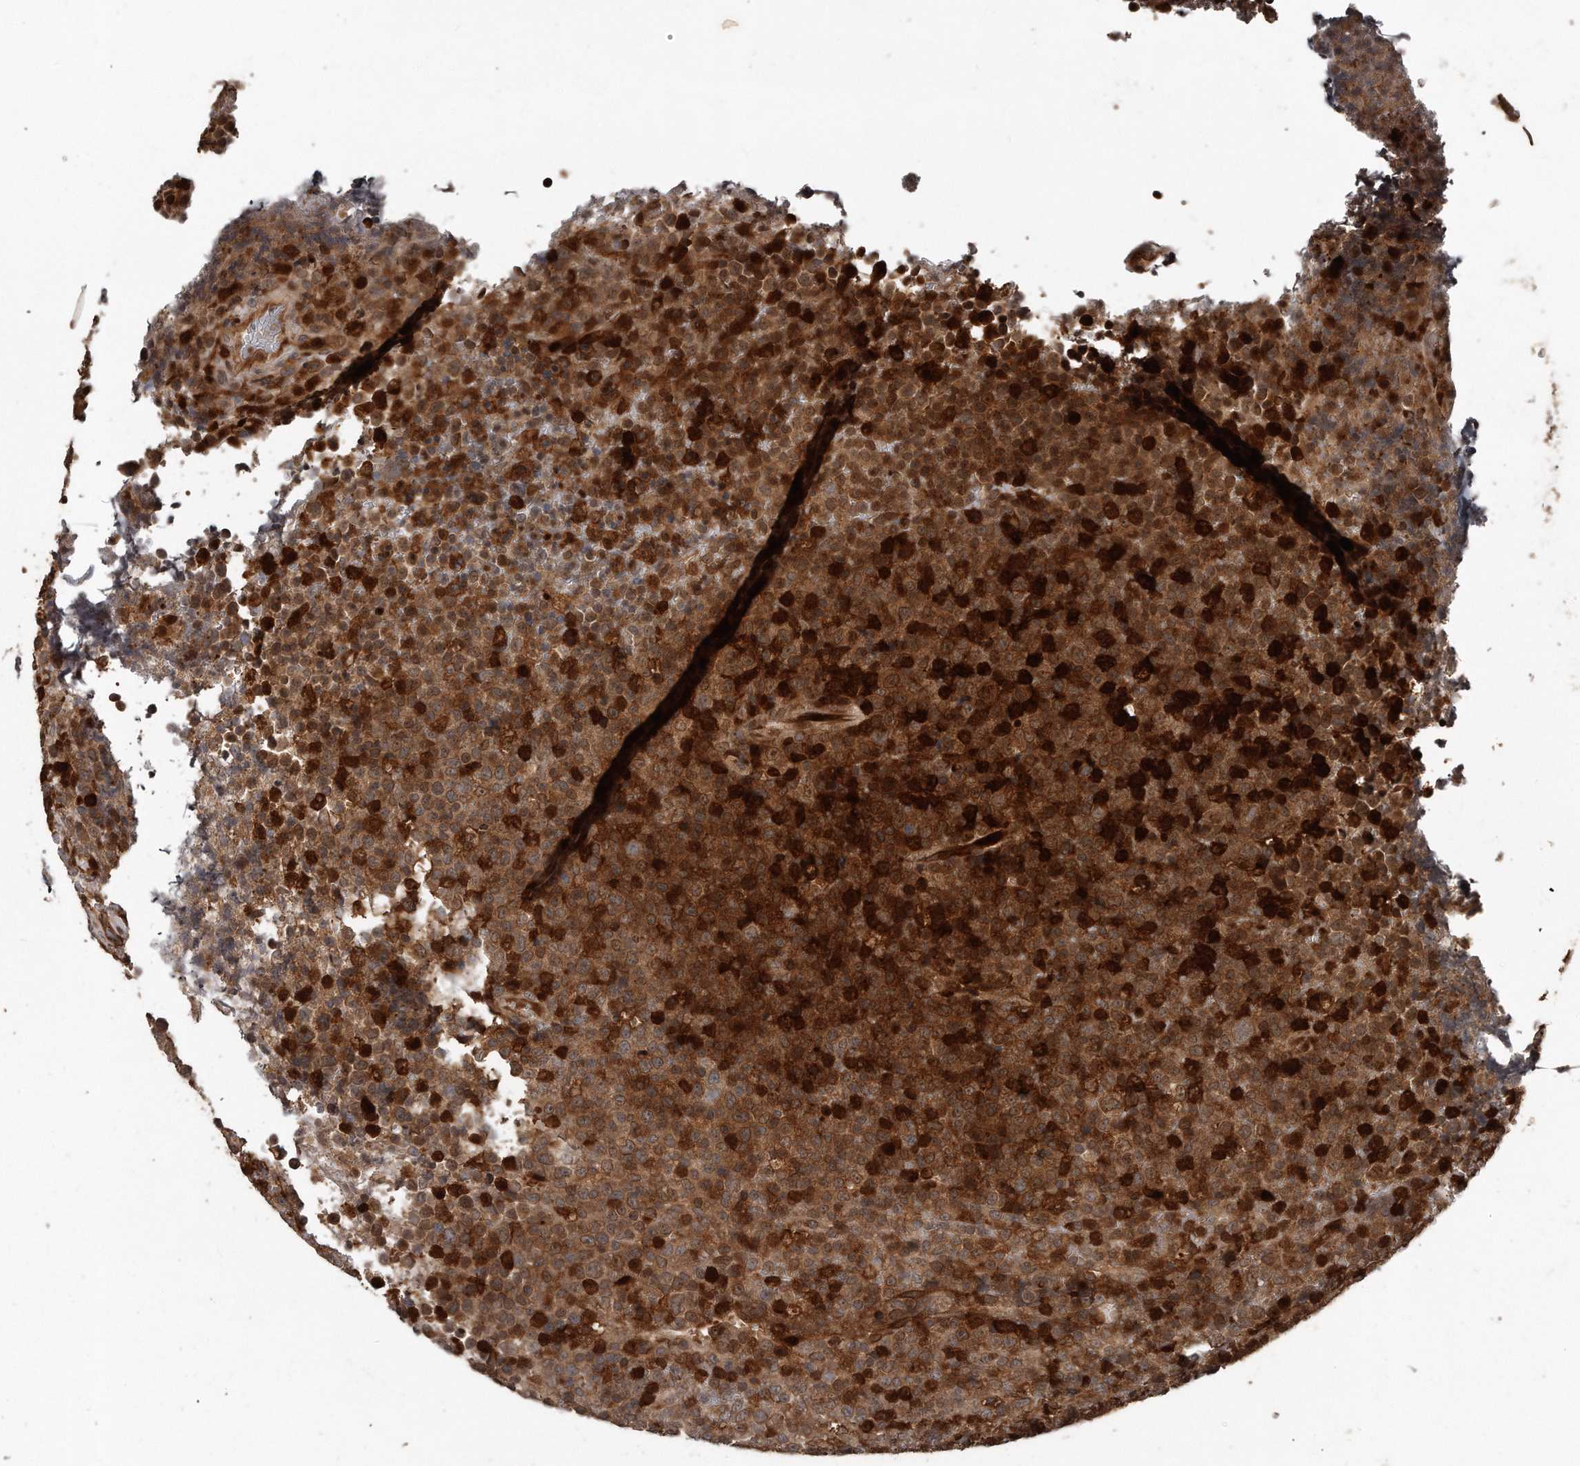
{"staining": {"intensity": "strong", "quantity": ">75%", "location": "cytoplasmic/membranous,nuclear"}, "tissue": "lymphoma", "cell_type": "Tumor cells", "image_type": "cancer", "snomed": [{"axis": "morphology", "description": "Malignant lymphoma, non-Hodgkin's type, High grade"}, {"axis": "topography", "description": "Lymph node"}], "caption": "A high-resolution micrograph shows immunohistochemistry staining of lymphoma, which displays strong cytoplasmic/membranous and nuclear positivity in about >75% of tumor cells. The staining was performed using DAB (3,3'-diaminobenzidine), with brown indicating positive protein expression. Nuclei are stained blue with hematoxylin.", "gene": "GCH1", "patient": {"sex": "male", "age": 13}}